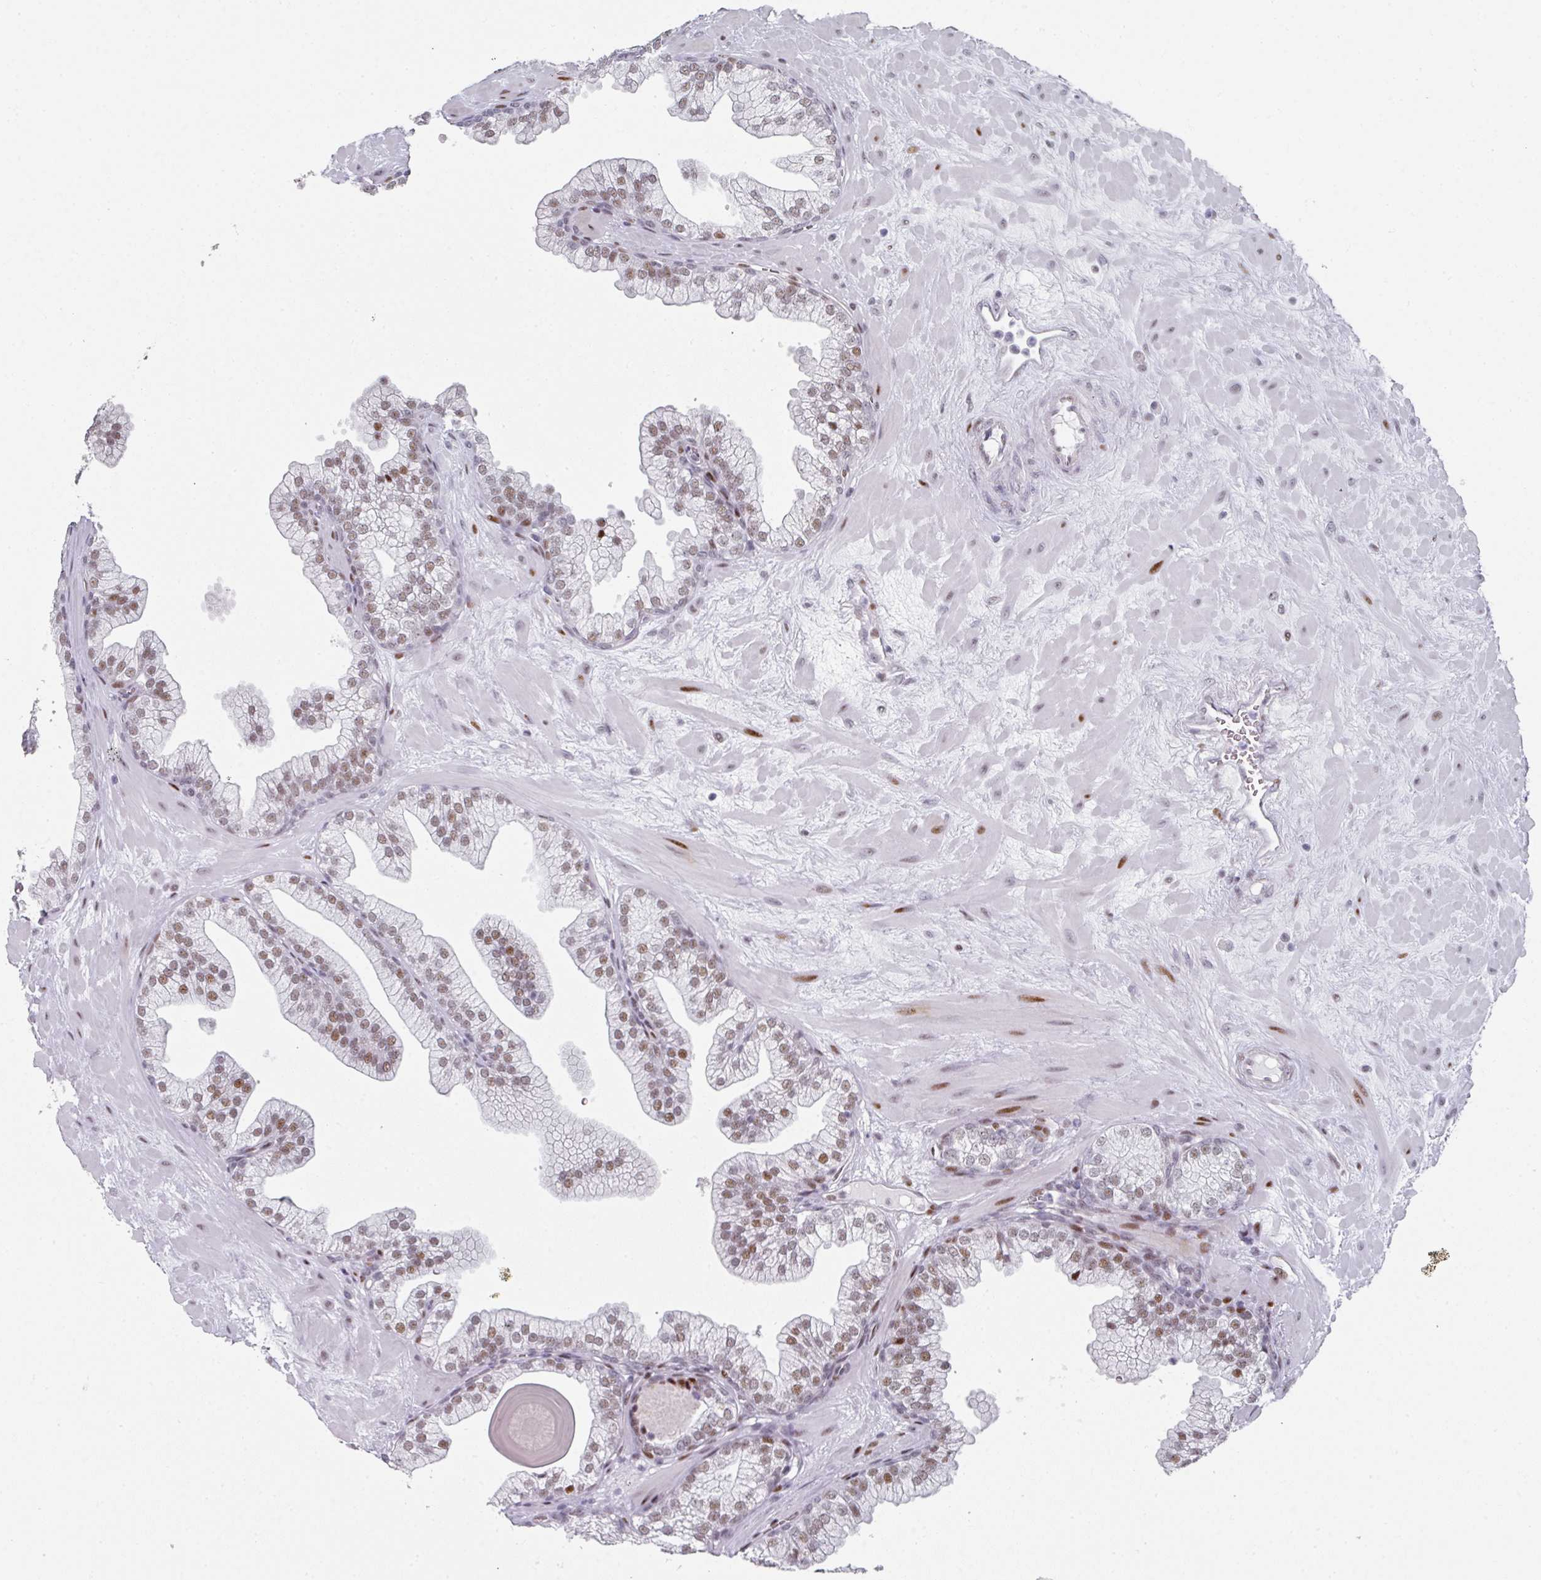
{"staining": {"intensity": "moderate", "quantity": ">75%", "location": "nuclear"}, "tissue": "prostate", "cell_type": "Glandular cells", "image_type": "normal", "snomed": [{"axis": "morphology", "description": "Normal tissue, NOS"}, {"axis": "topography", "description": "Prostate"}, {"axis": "topography", "description": "Peripheral nerve tissue"}], "caption": "Immunohistochemical staining of unremarkable human prostate demonstrates medium levels of moderate nuclear staining in approximately >75% of glandular cells.", "gene": "SF3B5", "patient": {"sex": "male", "age": 61}}